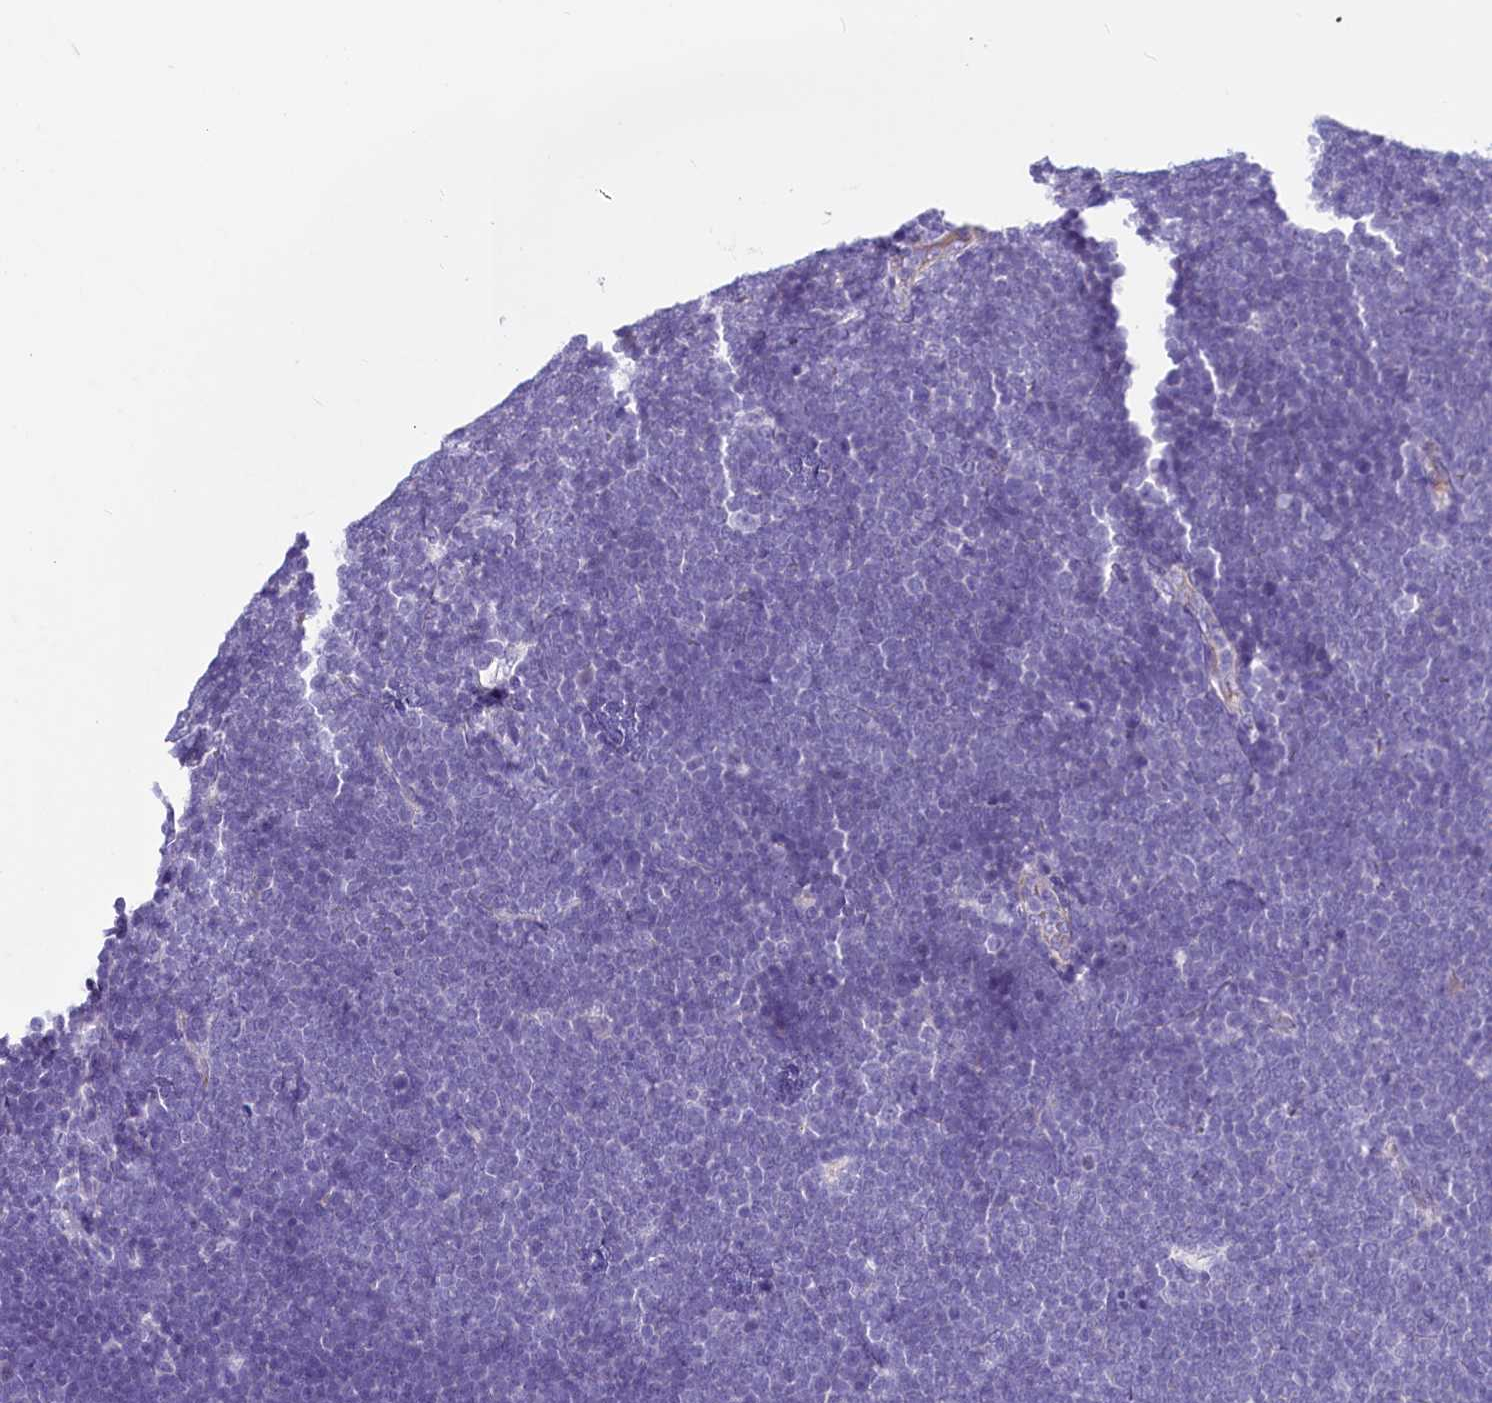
{"staining": {"intensity": "negative", "quantity": "none", "location": "none"}, "tissue": "lymphoma", "cell_type": "Tumor cells", "image_type": "cancer", "snomed": [{"axis": "morphology", "description": "Malignant lymphoma, non-Hodgkin's type, High grade"}, {"axis": "topography", "description": "Lymph node"}], "caption": "DAB immunohistochemical staining of lymphoma shows no significant positivity in tumor cells.", "gene": "INSC", "patient": {"sex": "male", "age": 13}}